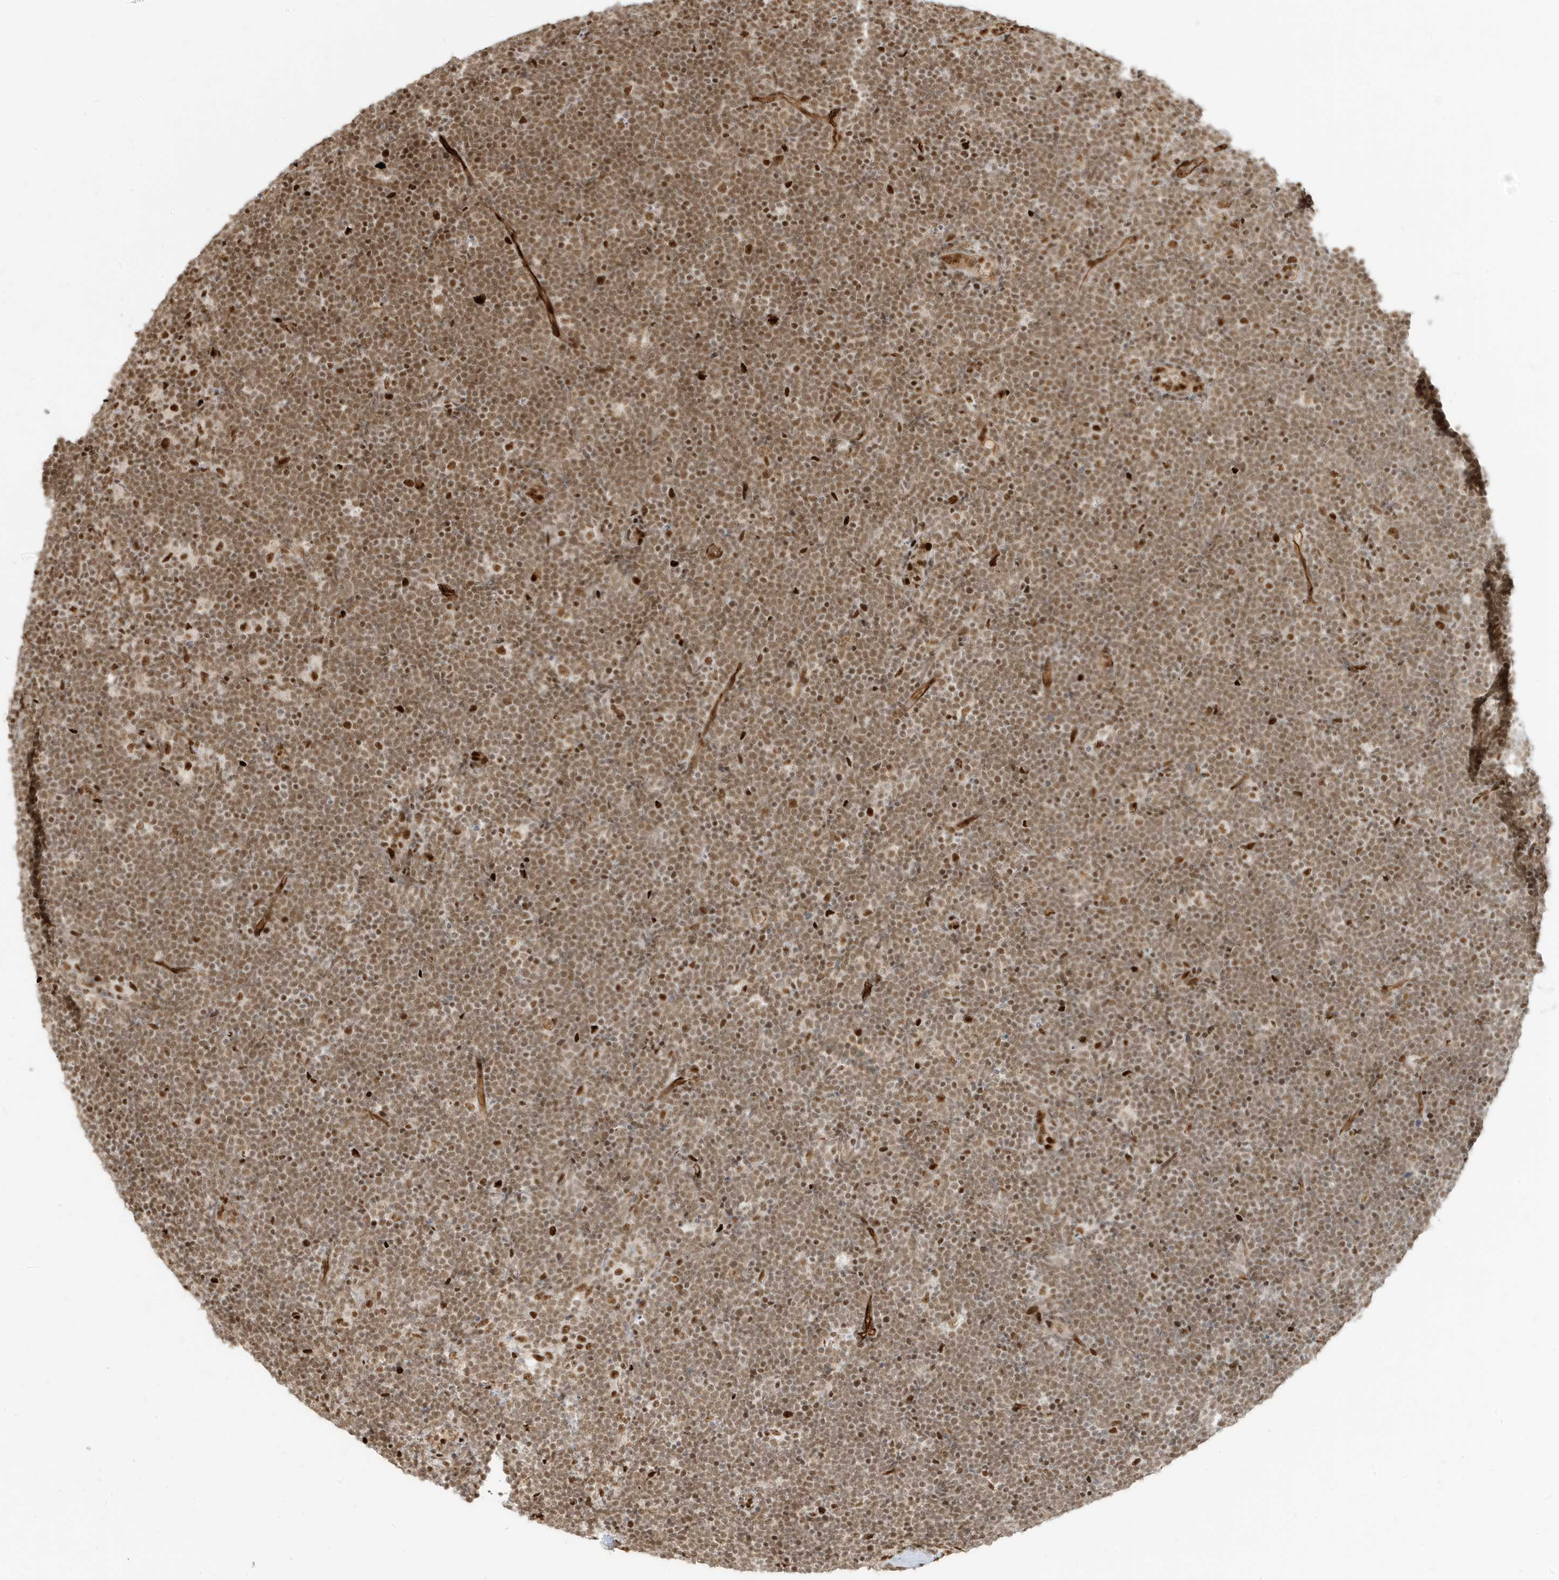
{"staining": {"intensity": "moderate", "quantity": ">75%", "location": "nuclear"}, "tissue": "lymphoma", "cell_type": "Tumor cells", "image_type": "cancer", "snomed": [{"axis": "morphology", "description": "Malignant lymphoma, non-Hodgkin's type, High grade"}, {"axis": "topography", "description": "Lymph node"}], "caption": "Human high-grade malignant lymphoma, non-Hodgkin's type stained for a protein (brown) displays moderate nuclear positive staining in approximately >75% of tumor cells.", "gene": "CKS2", "patient": {"sex": "male", "age": 13}}